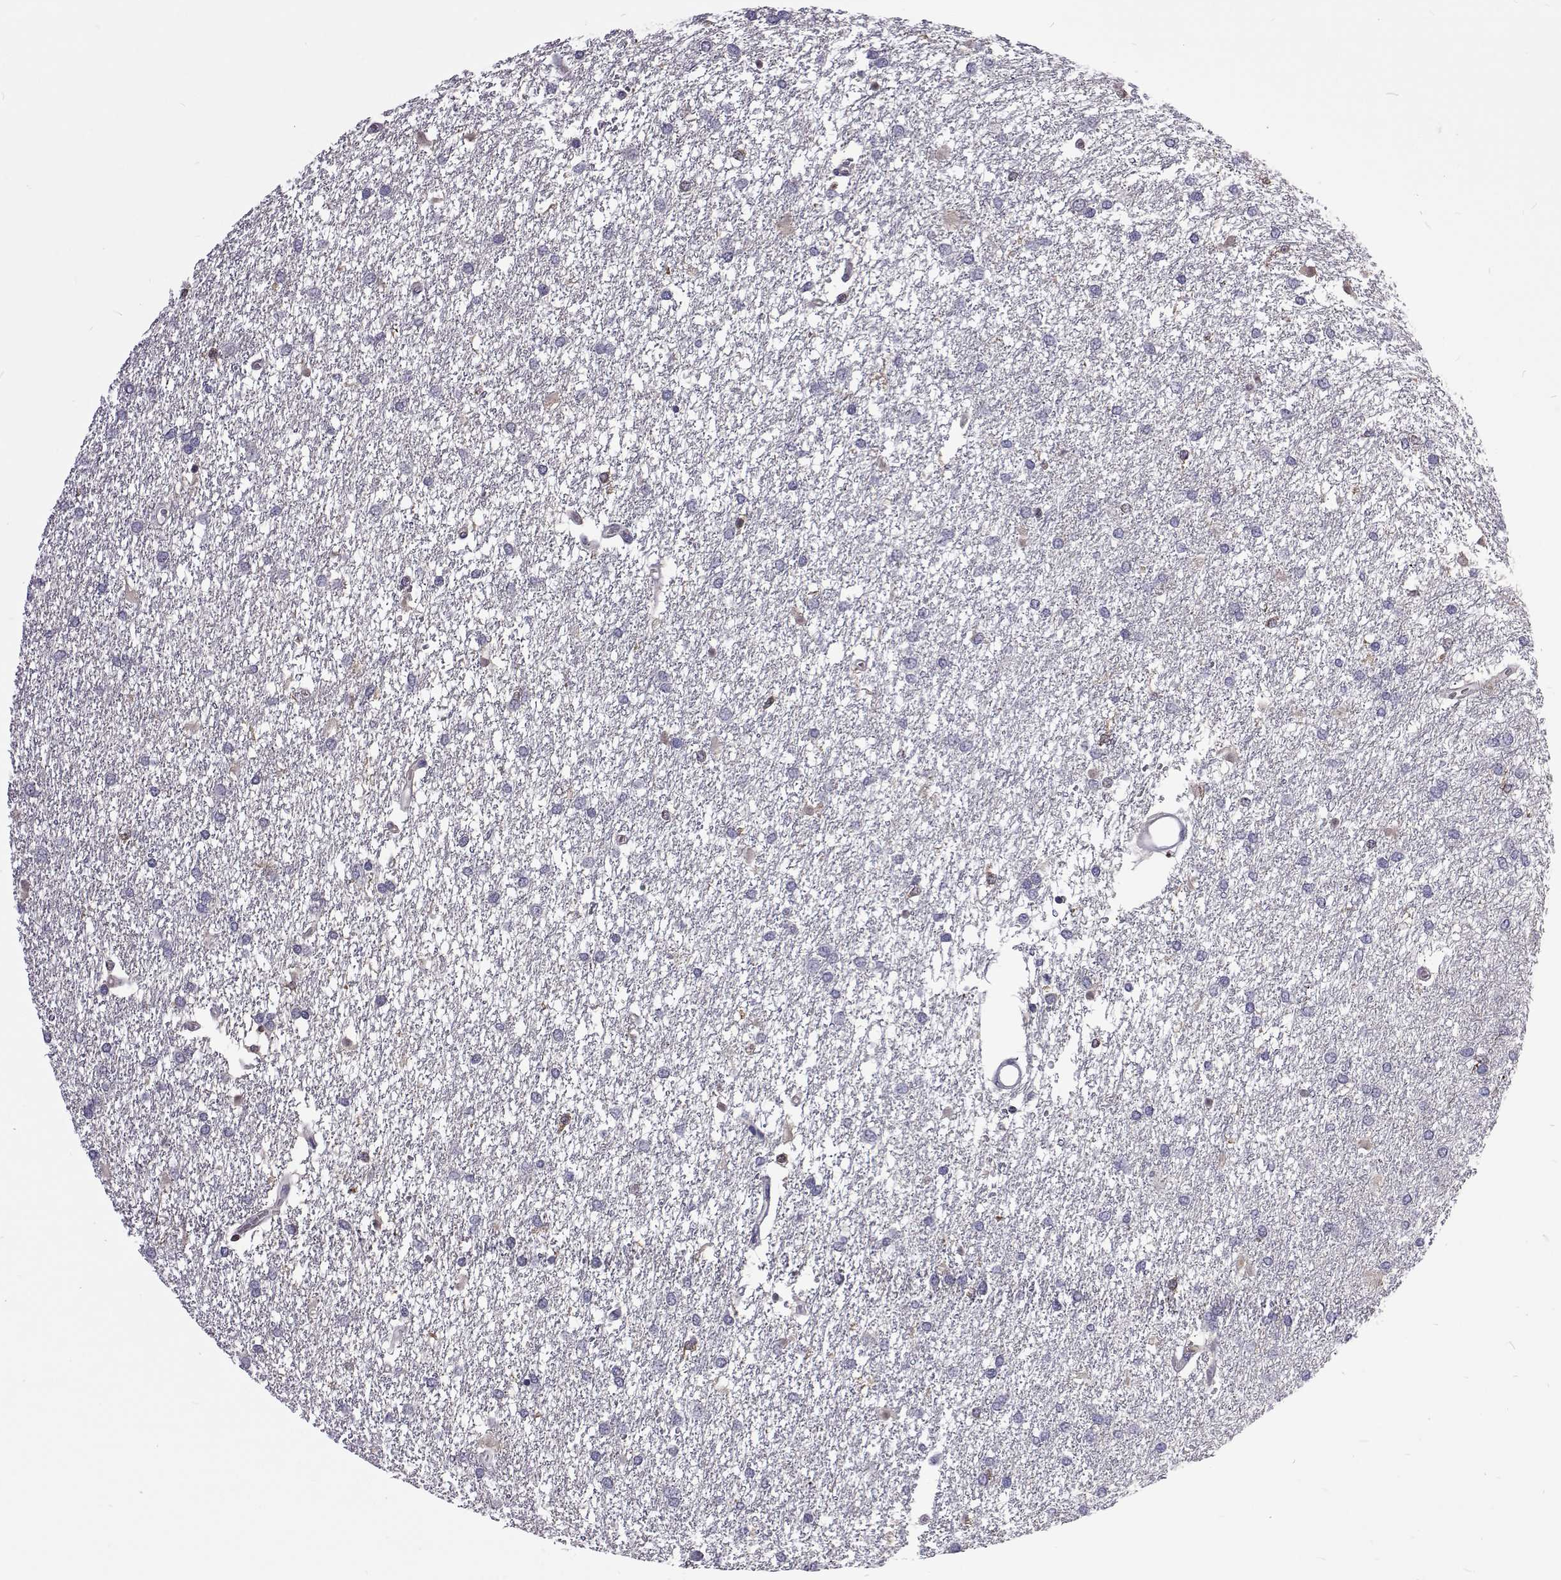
{"staining": {"intensity": "negative", "quantity": "none", "location": "none"}, "tissue": "glioma", "cell_type": "Tumor cells", "image_type": "cancer", "snomed": [{"axis": "morphology", "description": "Glioma, malignant, High grade"}, {"axis": "topography", "description": "Brain"}], "caption": "Malignant glioma (high-grade) stained for a protein using immunohistochemistry reveals no positivity tumor cells.", "gene": "TCF15", "patient": {"sex": "female", "age": 61}}